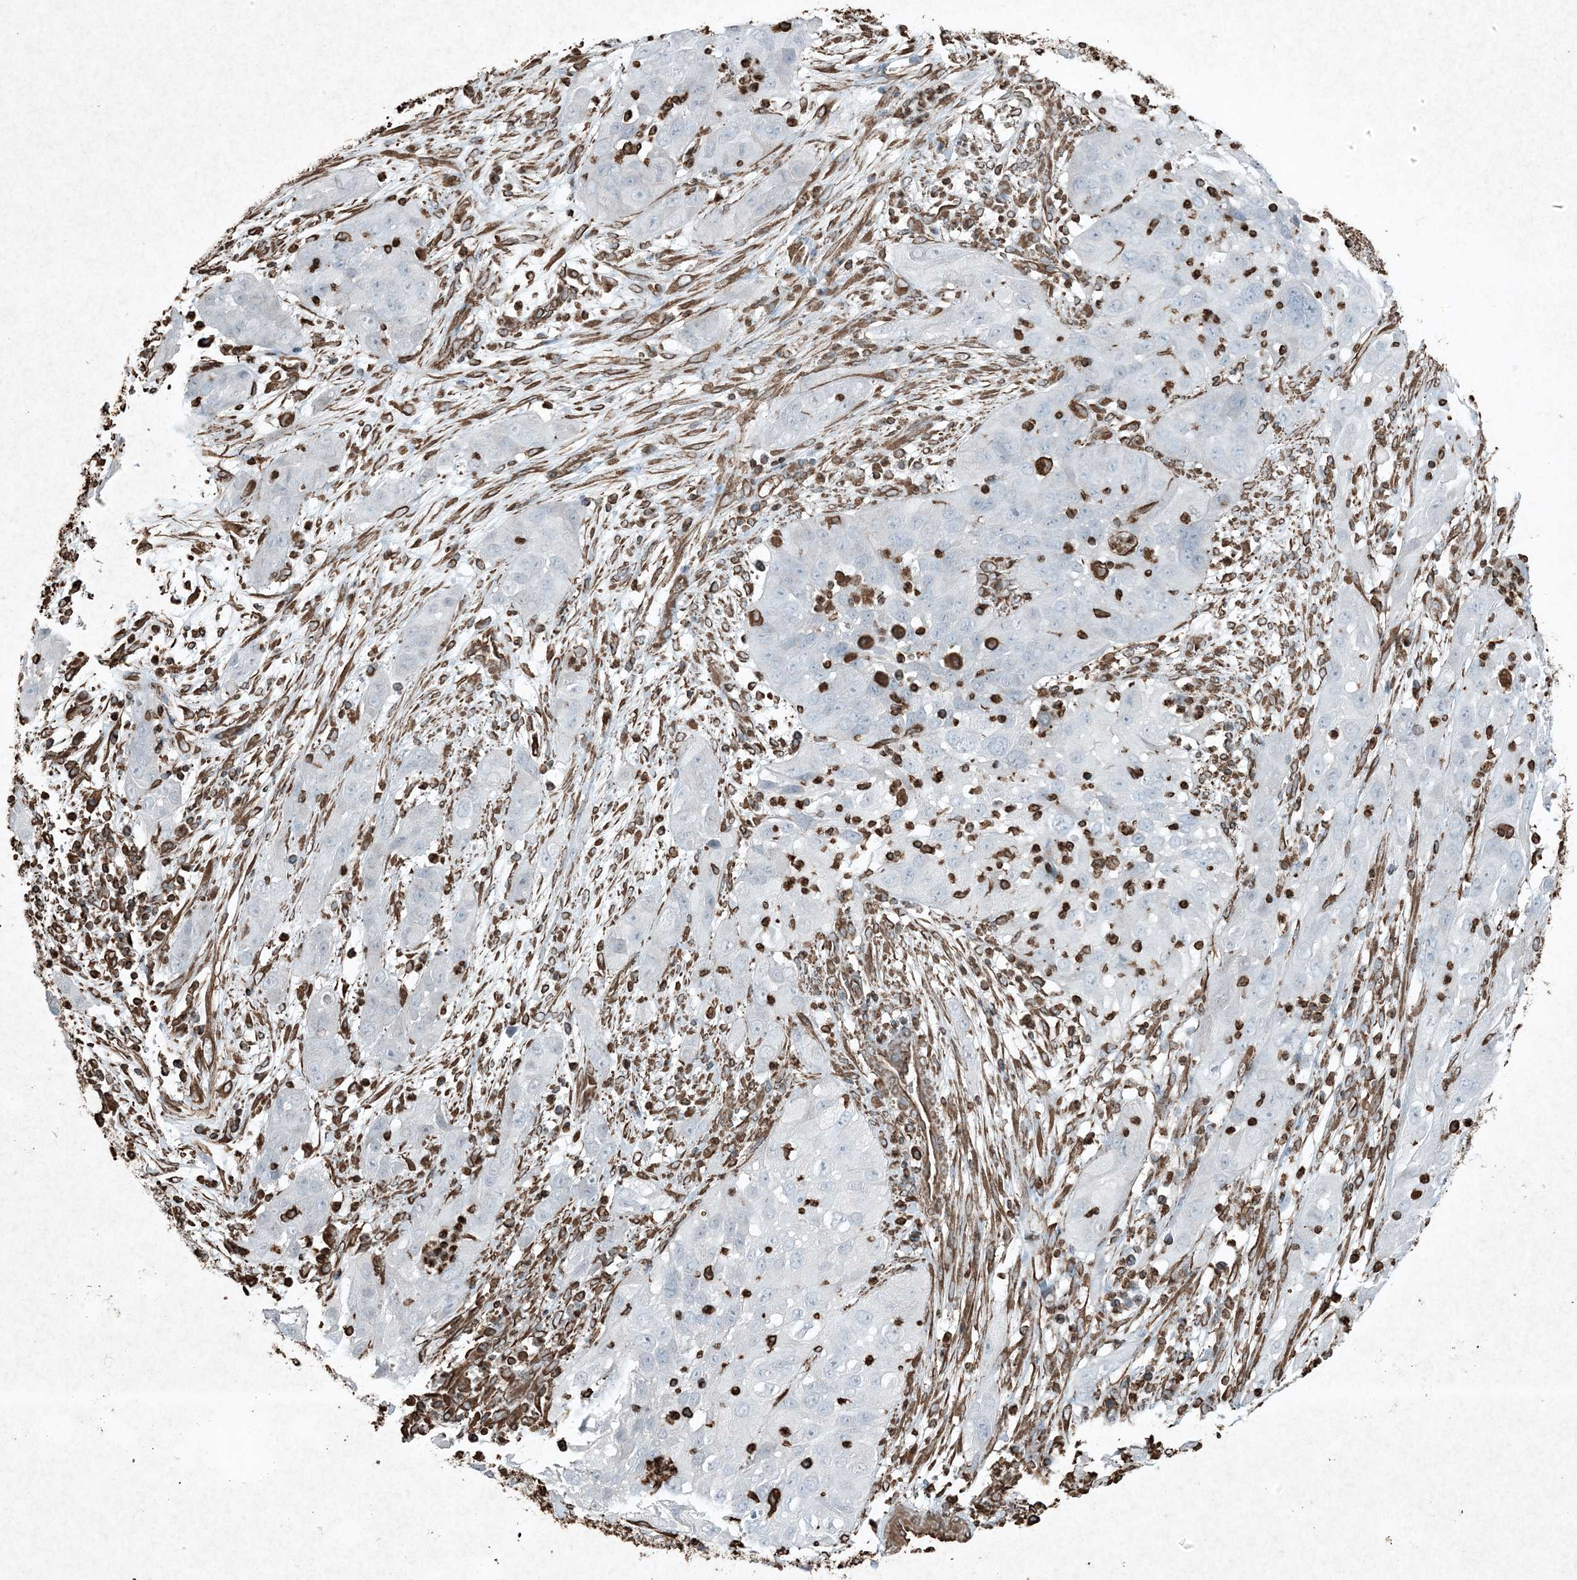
{"staining": {"intensity": "negative", "quantity": "none", "location": "none"}, "tissue": "cervical cancer", "cell_type": "Tumor cells", "image_type": "cancer", "snomed": [{"axis": "morphology", "description": "Squamous cell carcinoma, NOS"}, {"axis": "topography", "description": "Cervix"}], "caption": "This photomicrograph is of cervical cancer (squamous cell carcinoma) stained with IHC to label a protein in brown with the nuclei are counter-stained blue. There is no expression in tumor cells. Brightfield microscopy of immunohistochemistry (IHC) stained with DAB (brown) and hematoxylin (blue), captured at high magnification.", "gene": "RYK", "patient": {"sex": "female", "age": 32}}